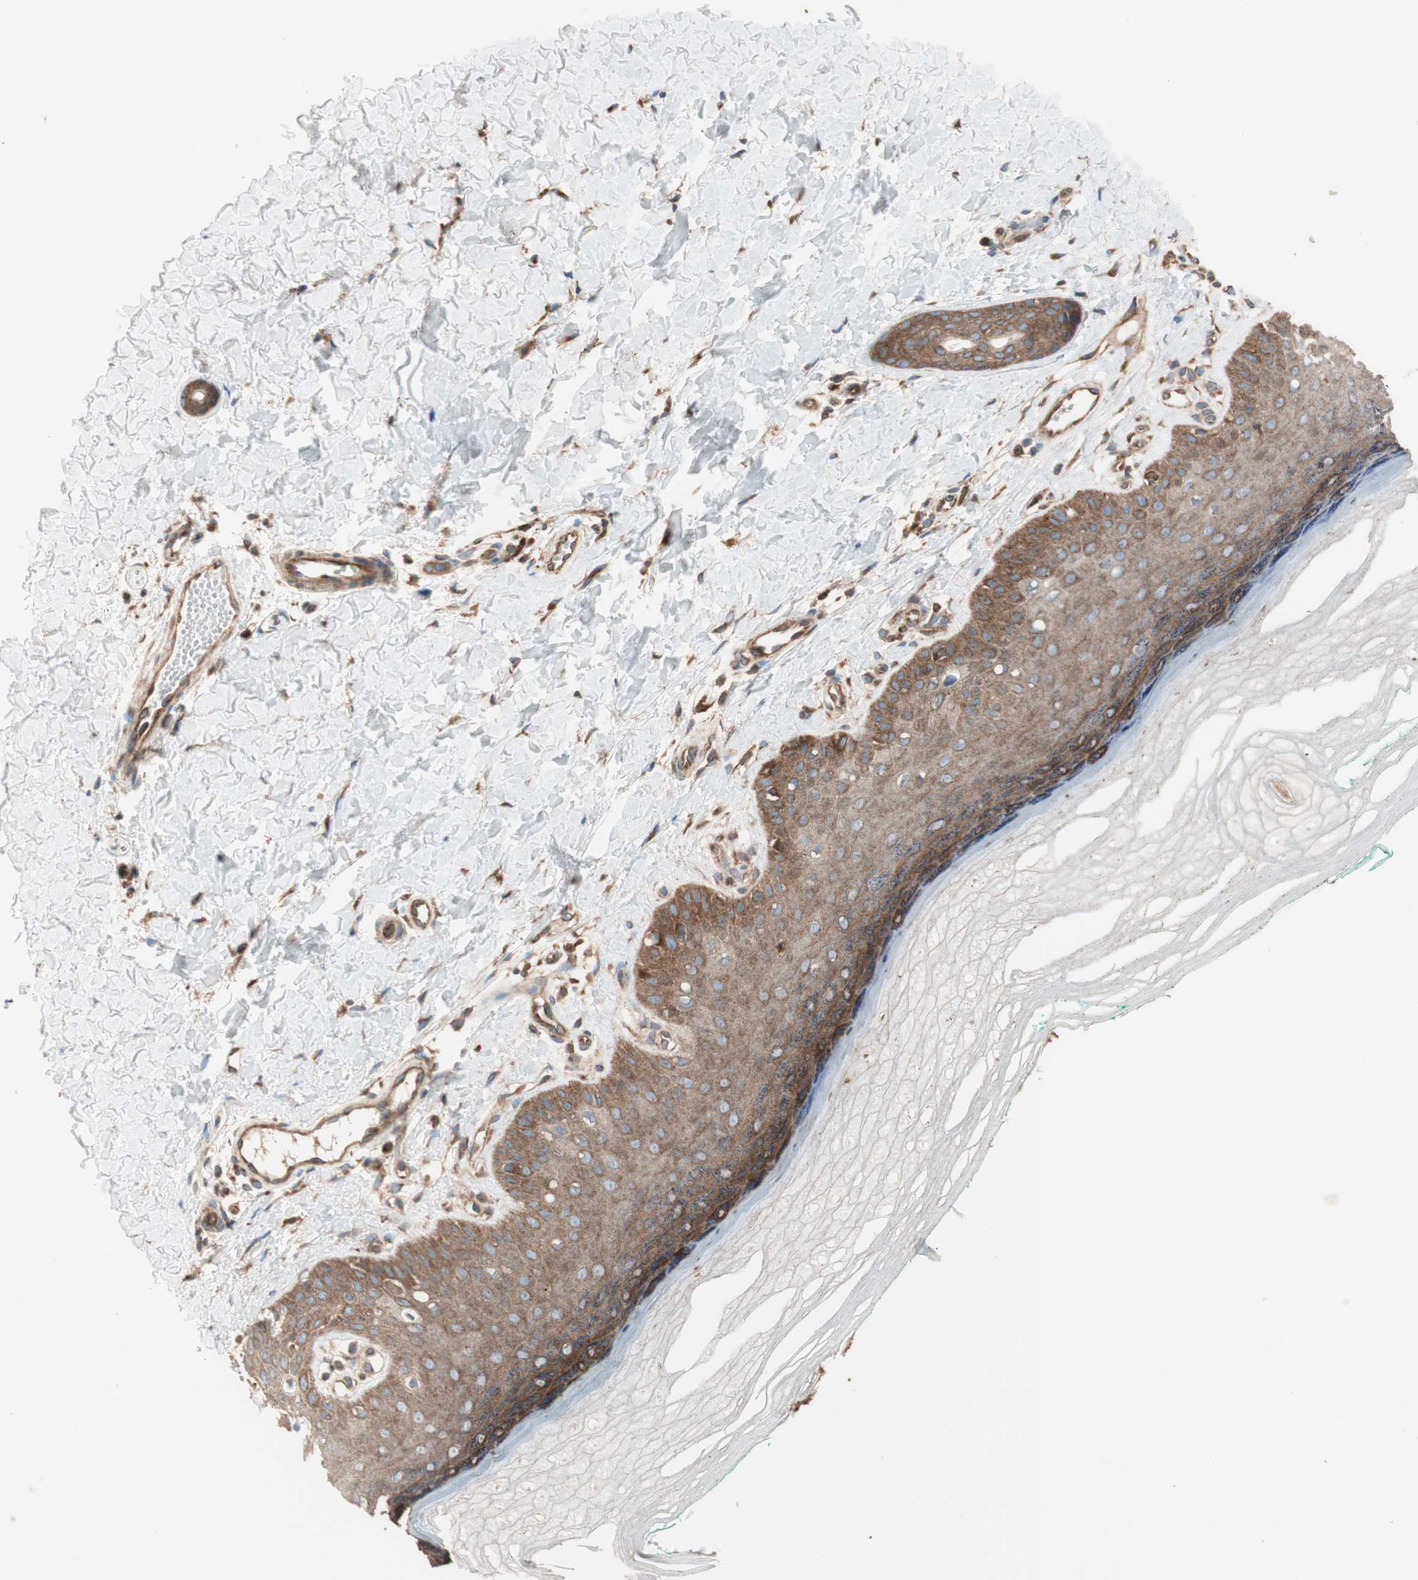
{"staining": {"intensity": "moderate", "quantity": "25%-75%", "location": "cytoplasmic/membranous"}, "tissue": "skin", "cell_type": "Fibroblasts", "image_type": "normal", "snomed": [{"axis": "morphology", "description": "Normal tissue, NOS"}, {"axis": "topography", "description": "Skin"}], "caption": "An IHC histopathology image of benign tissue is shown. Protein staining in brown shows moderate cytoplasmic/membranous positivity in skin within fibroblasts. Ihc stains the protein of interest in brown and the nuclei are stained blue.", "gene": "RAB5A", "patient": {"sex": "male", "age": 26}}